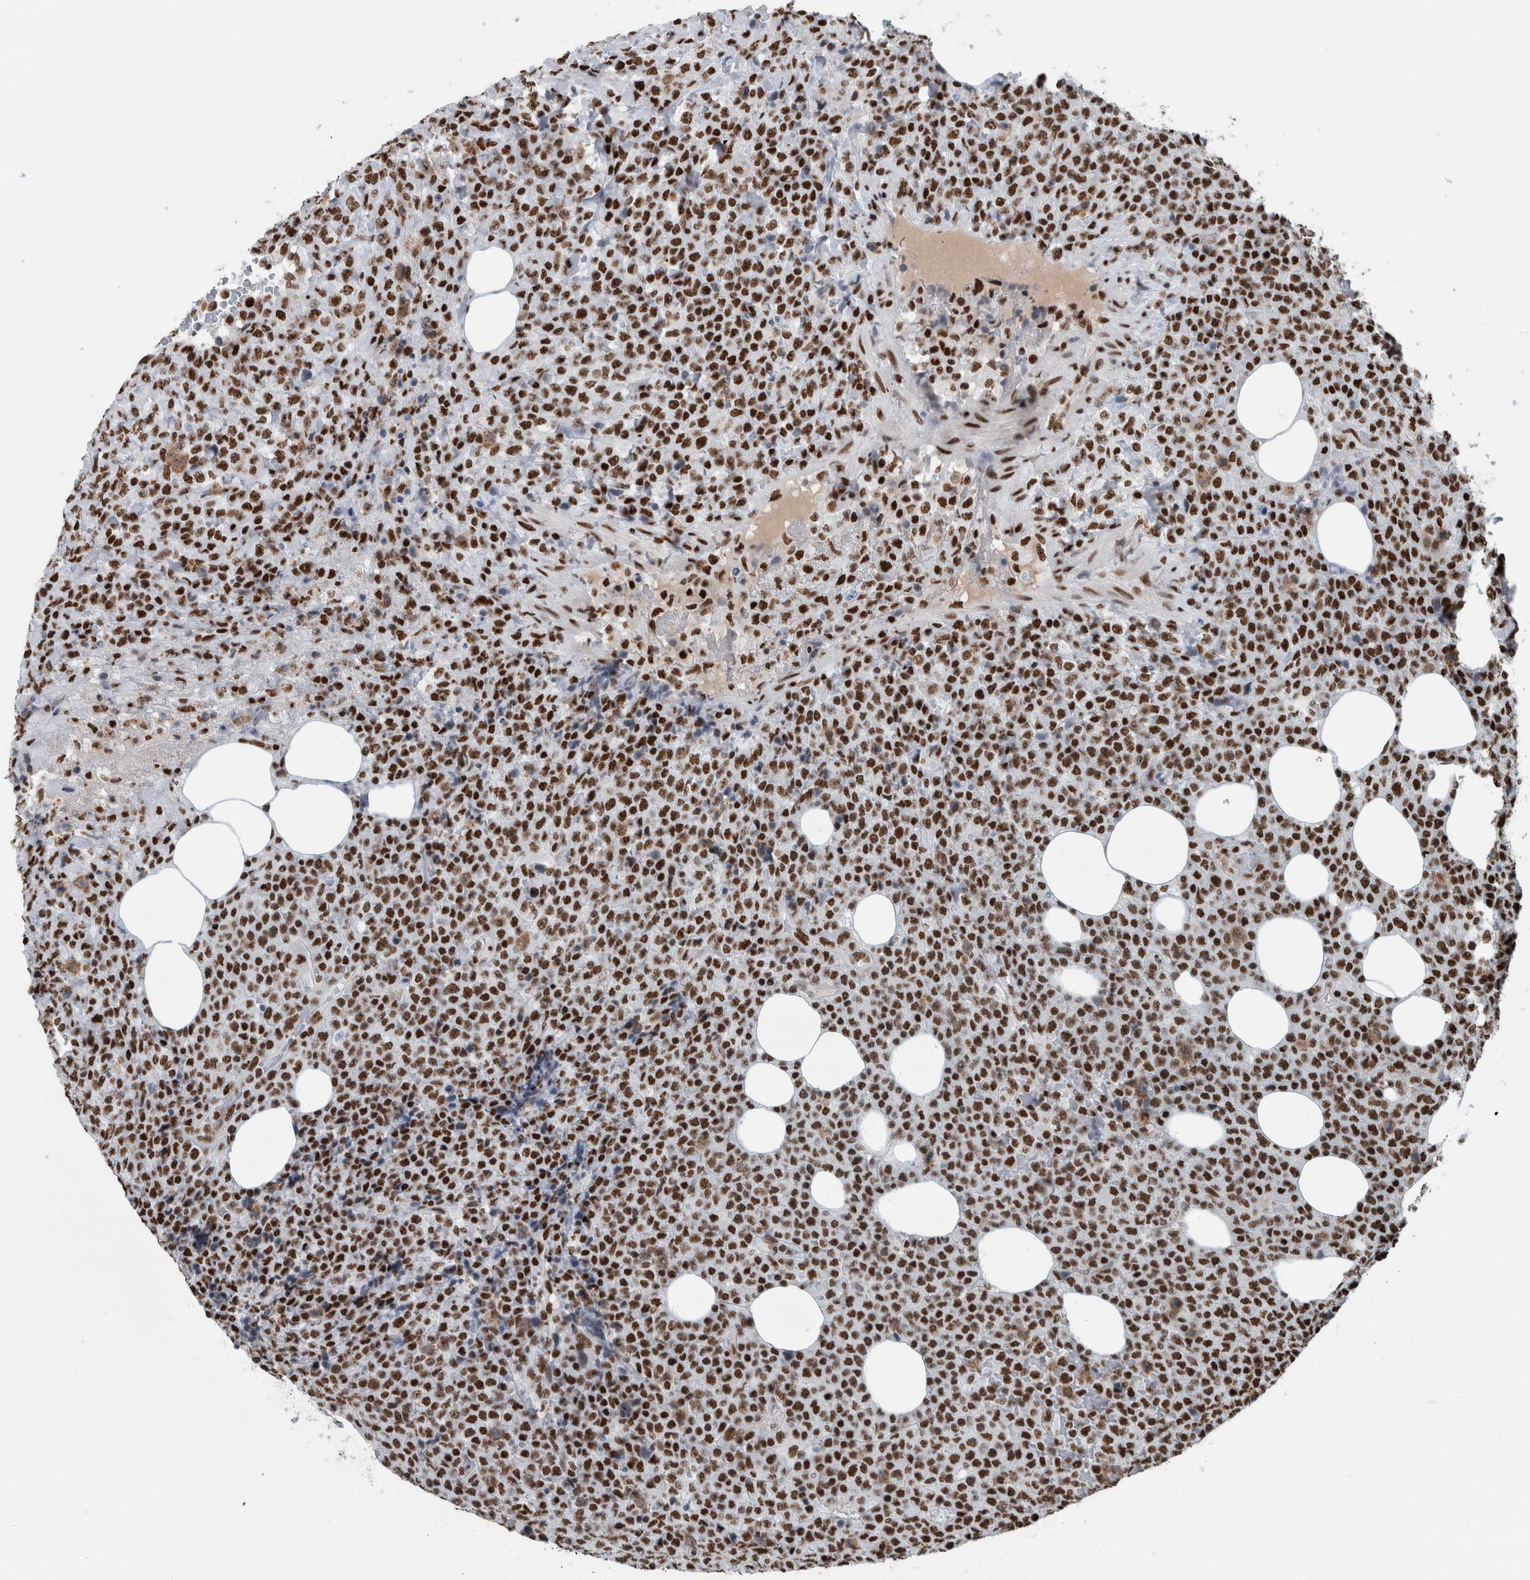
{"staining": {"intensity": "strong", "quantity": ">75%", "location": "nuclear"}, "tissue": "lymphoma", "cell_type": "Tumor cells", "image_type": "cancer", "snomed": [{"axis": "morphology", "description": "Malignant lymphoma, non-Hodgkin's type, High grade"}, {"axis": "topography", "description": "Lymph node"}], "caption": "High-grade malignant lymphoma, non-Hodgkin's type tissue exhibits strong nuclear staining in about >75% of tumor cells", "gene": "DNMT3A", "patient": {"sex": "male", "age": 13}}